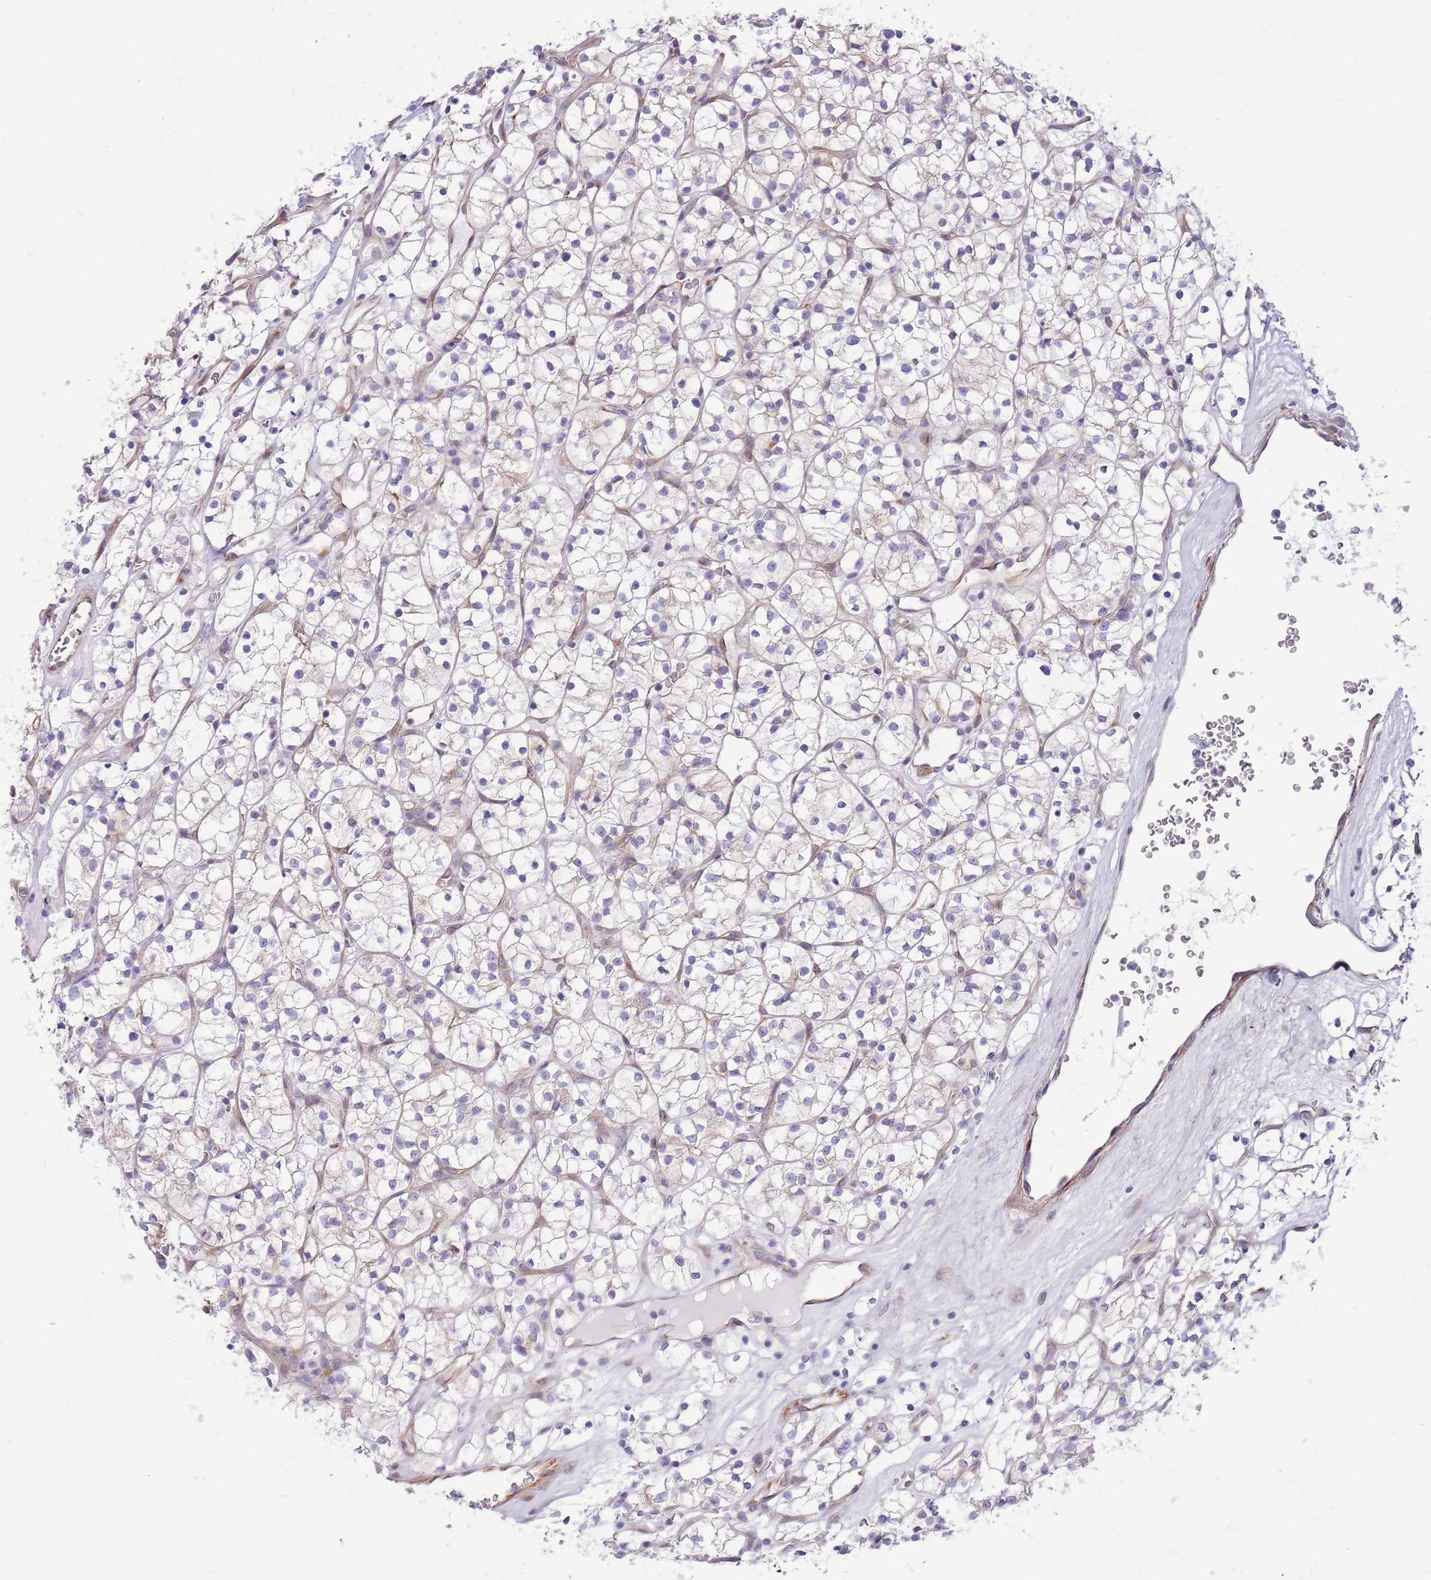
{"staining": {"intensity": "negative", "quantity": "none", "location": "none"}, "tissue": "renal cancer", "cell_type": "Tumor cells", "image_type": "cancer", "snomed": [{"axis": "morphology", "description": "Adenocarcinoma, NOS"}, {"axis": "topography", "description": "Kidney"}], "caption": "Immunohistochemistry micrograph of neoplastic tissue: human renal adenocarcinoma stained with DAB reveals no significant protein positivity in tumor cells. The staining was performed using DAB (3,3'-diaminobenzidine) to visualize the protein expression in brown, while the nuclei were stained in blue with hematoxylin (Magnification: 20x).", "gene": "ZC4H2", "patient": {"sex": "female", "age": 64}}